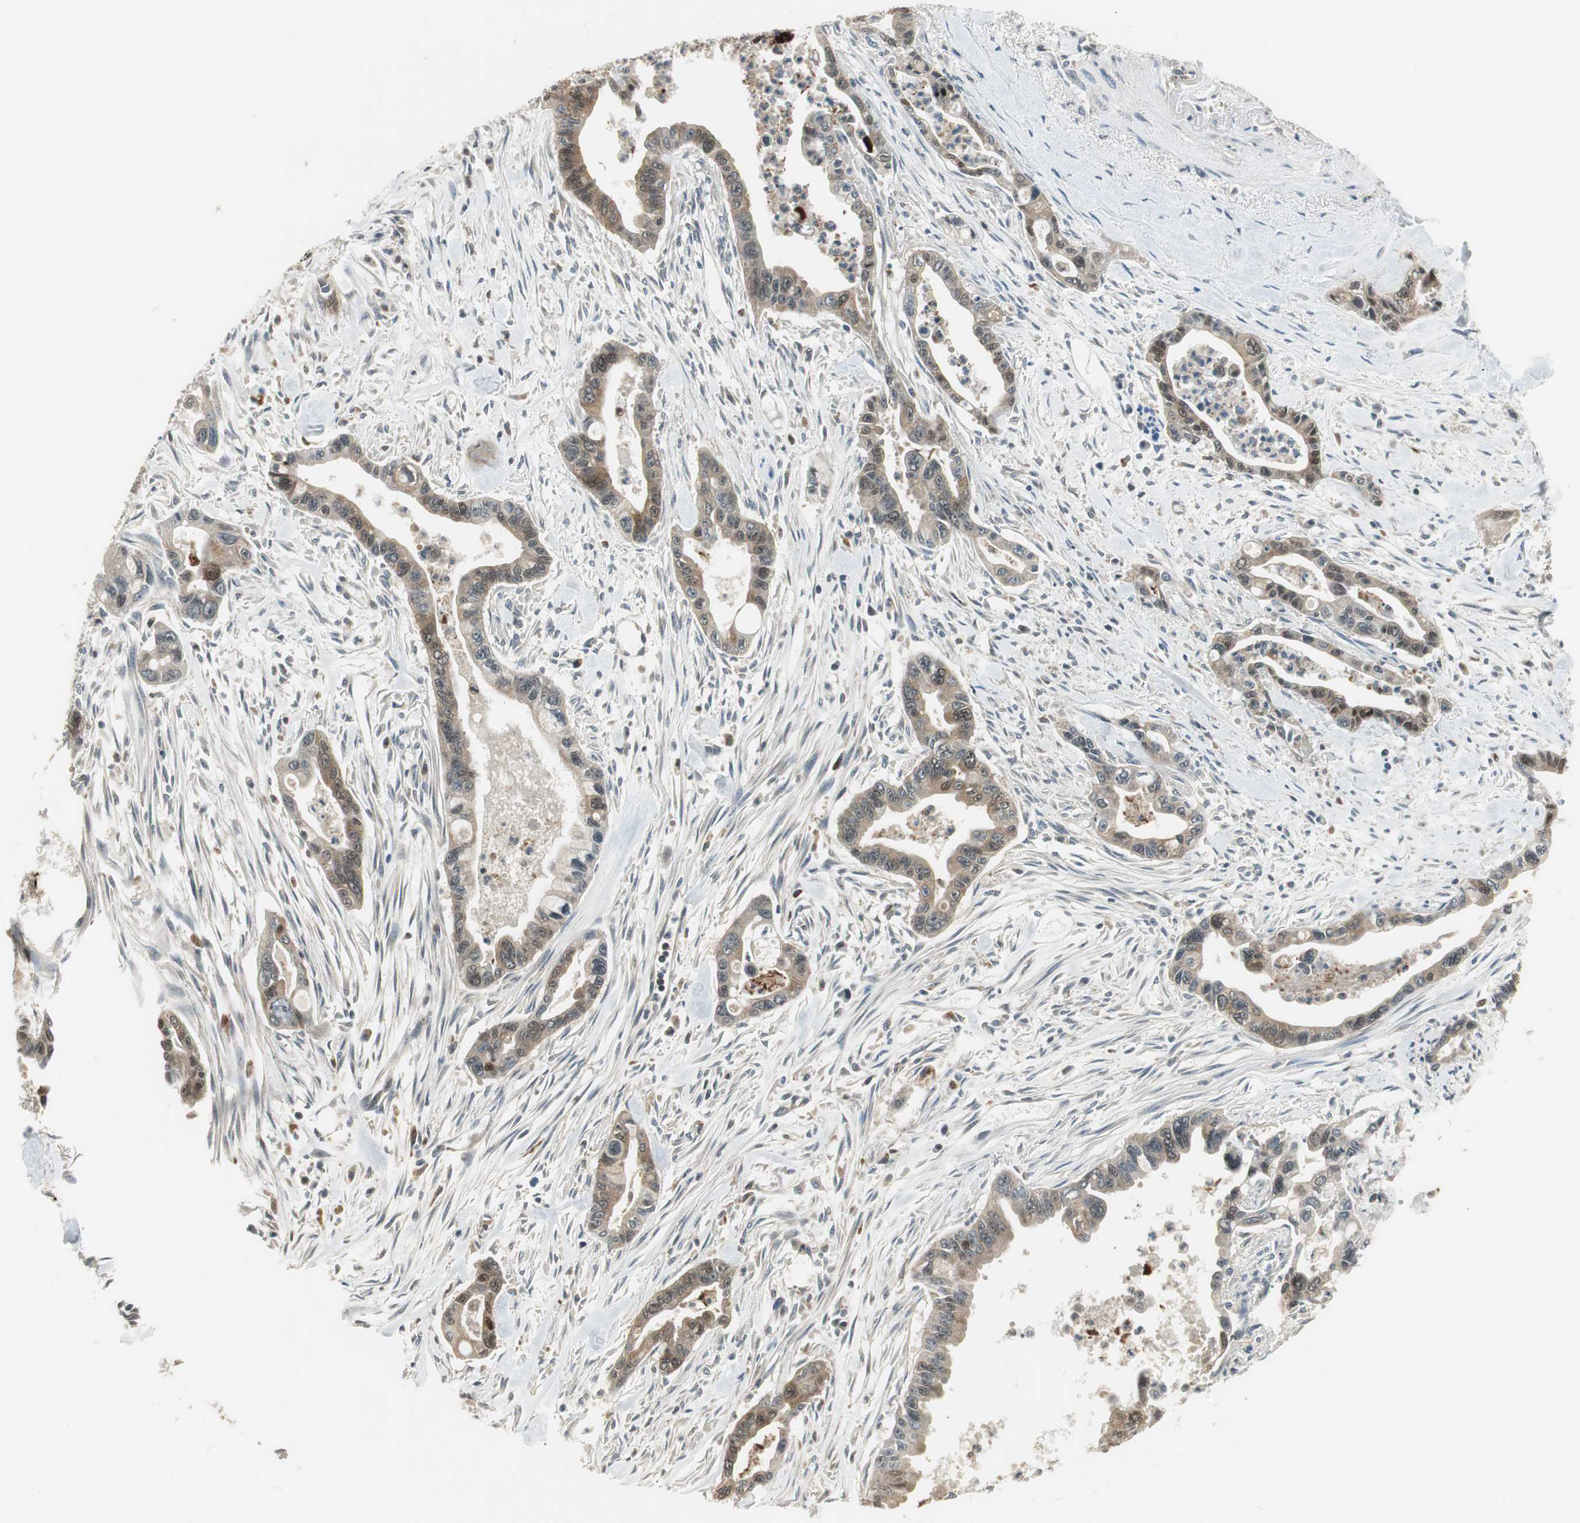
{"staining": {"intensity": "moderate", "quantity": ">75%", "location": "cytoplasmic/membranous"}, "tissue": "pancreatic cancer", "cell_type": "Tumor cells", "image_type": "cancer", "snomed": [{"axis": "morphology", "description": "Adenocarcinoma, NOS"}, {"axis": "topography", "description": "Pancreas"}], "caption": "Immunohistochemical staining of pancreatic adenocarcinoma reveals medium levels of moderate cytoplasmic/membranous protein expression in about >75% of tumor cells.", "gene": "NCK1", "patient": {"sex": "male", "age": 70}}